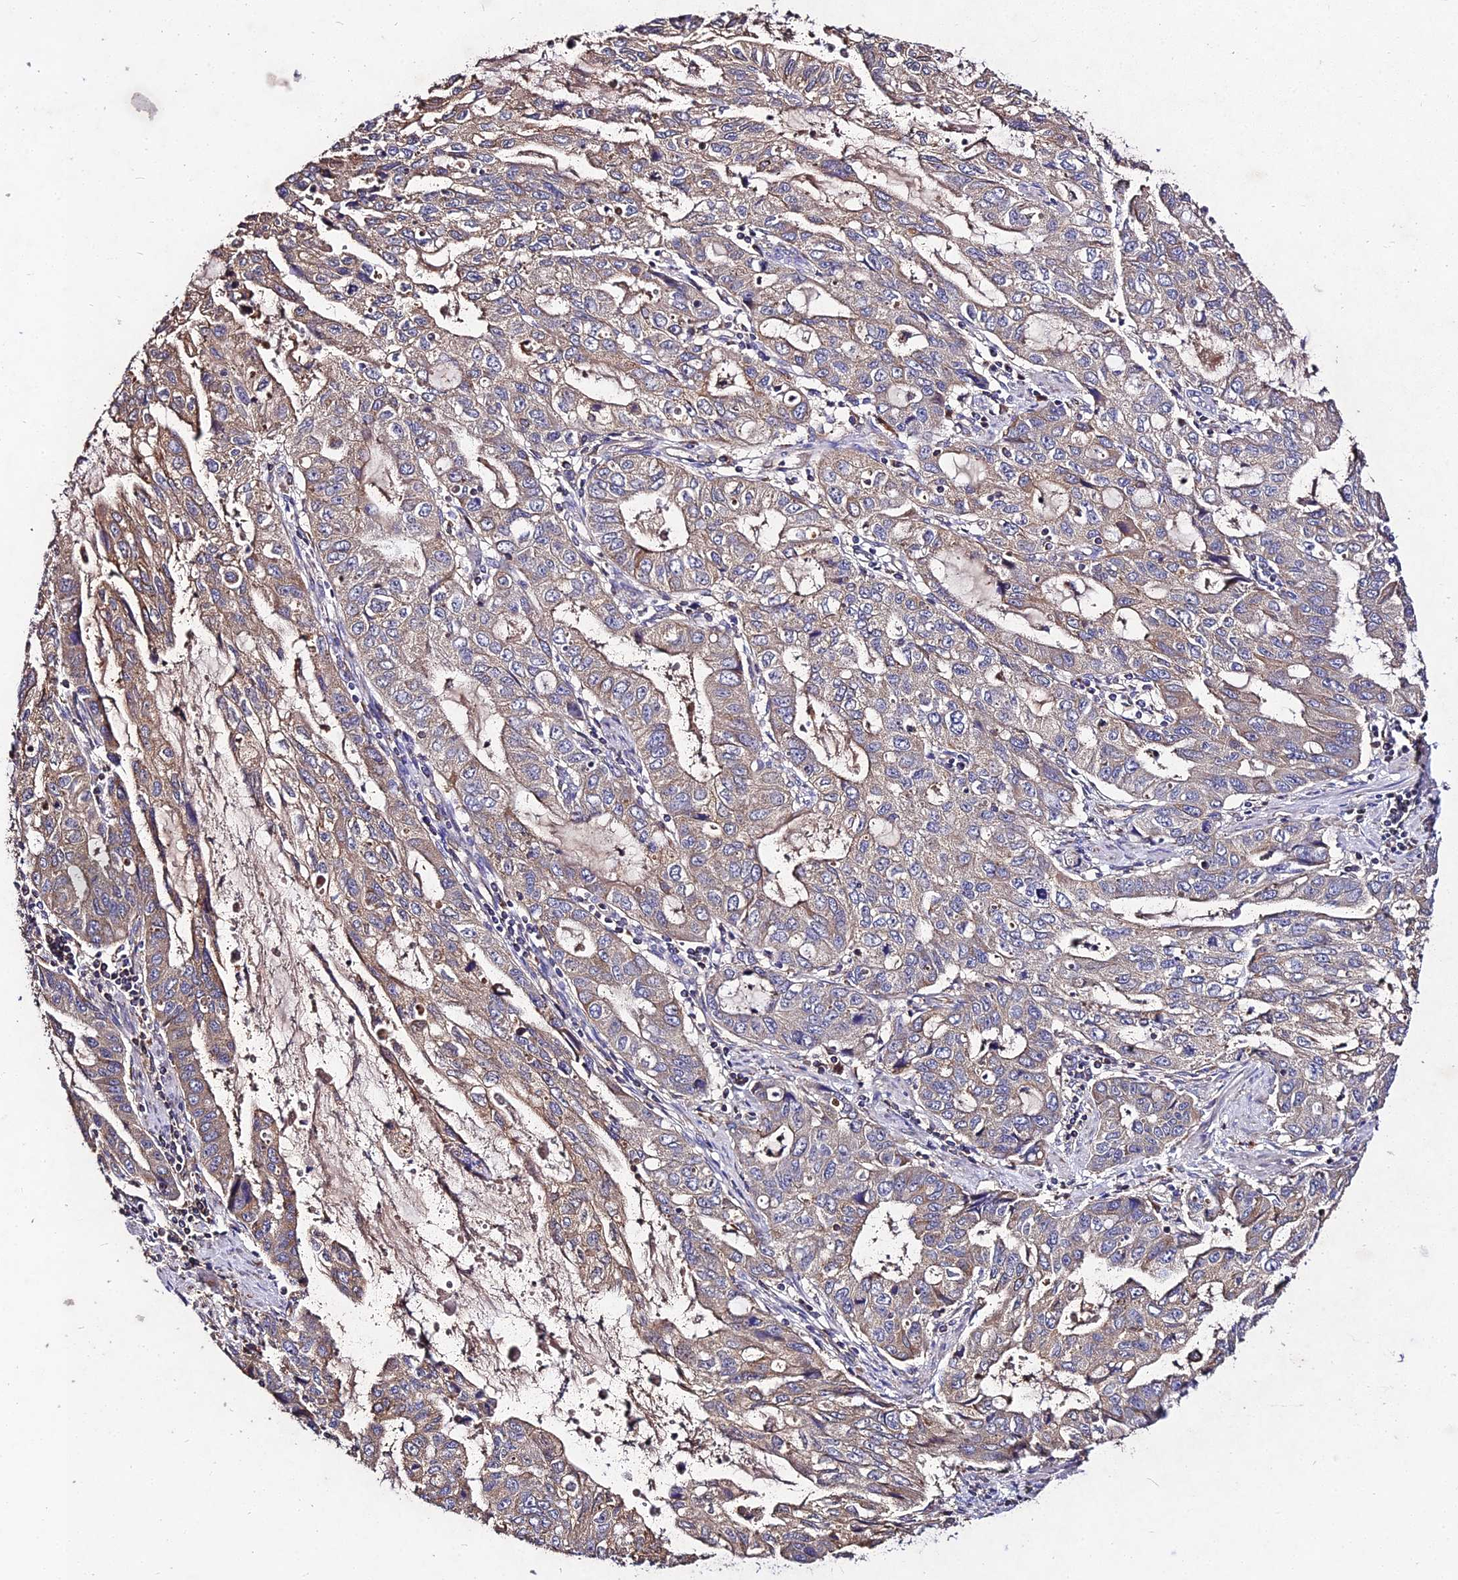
{"staining": {"intensity": "weak", "quantity": ">75%", "location": "cytoplasmic/membranous"}, "tissue": "stomach cancer", "cell_type": "Tumor cells", "image_type": "cancer", "snomed": [{"axis": "morphology", "description": "Adenocarcinoma, NOS"}, {"axis": "topography", "description": "Stomach, upper"}], "caption": "IHC image of neoplastic tissue: stomach adenocarcinoma stained using immunohistochemistry (IHC) displays low levels of weak protein expression localized specifically in the cytoplasmic/membranous of tumor cells, appearing as a cytoplasmic/membranous brown color.", "gene": "AP3M2", "patient": {"sex": "female", "age": 52}}